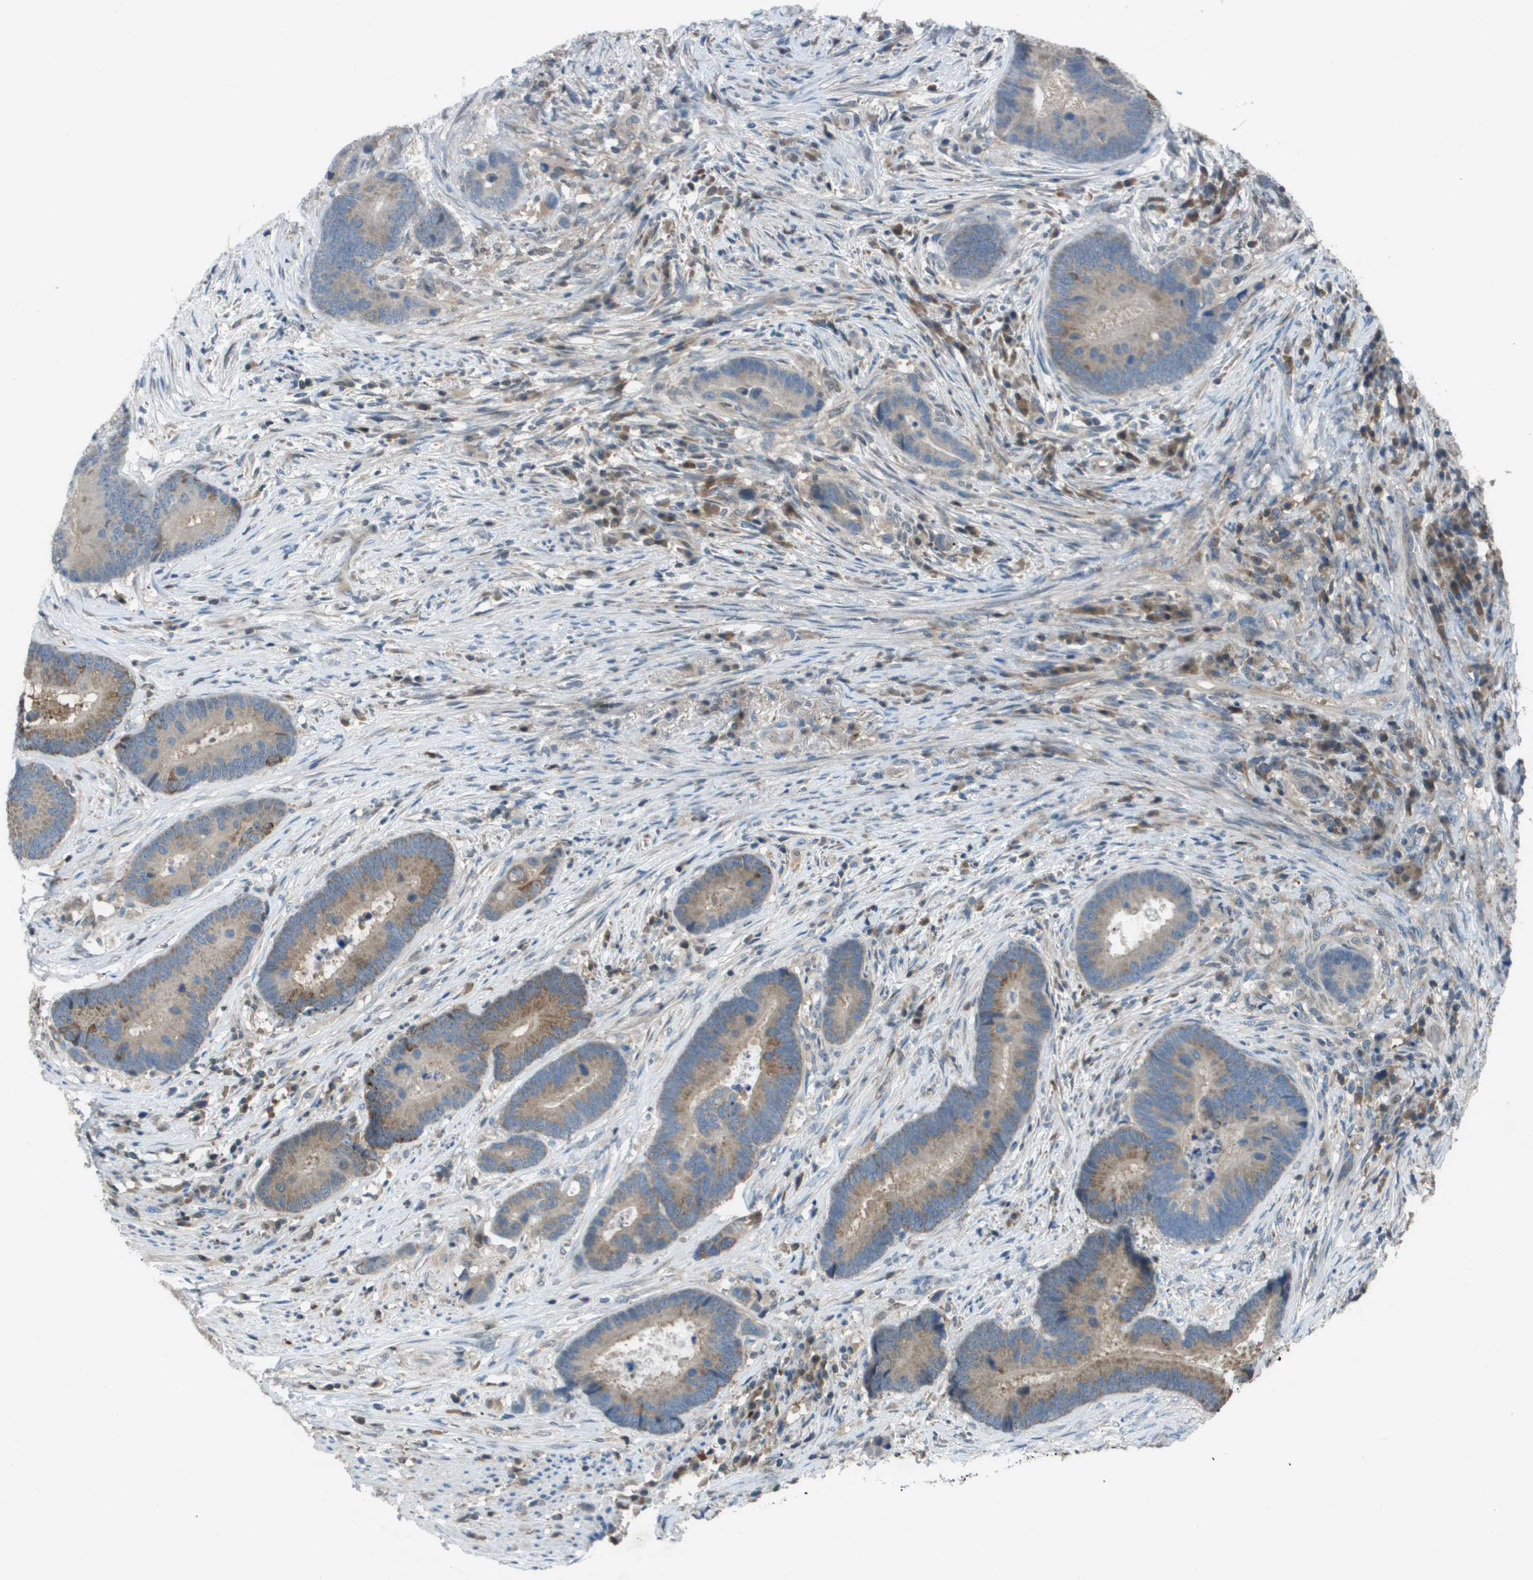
{"staining": {"intensity": "moderate", "quantity": ">75%", "location": "cytoplasmic/membranous"}, "tissue": "colorectal cancer", "cell_type": "Tumor cells", "image_type": "cancer", "snomed": [{"axis": "morphology", "description": "Adenocarcinoma, NOS"}, {"axis": "topography", "description": "Rectum"}], "caption": "Moderate cytoplasmic/membranous staining is seen in about >75% of tumor cells in colorectal cancer.", "gene": "CAMK4", "patient": {"sex": "female", "age": 89}}